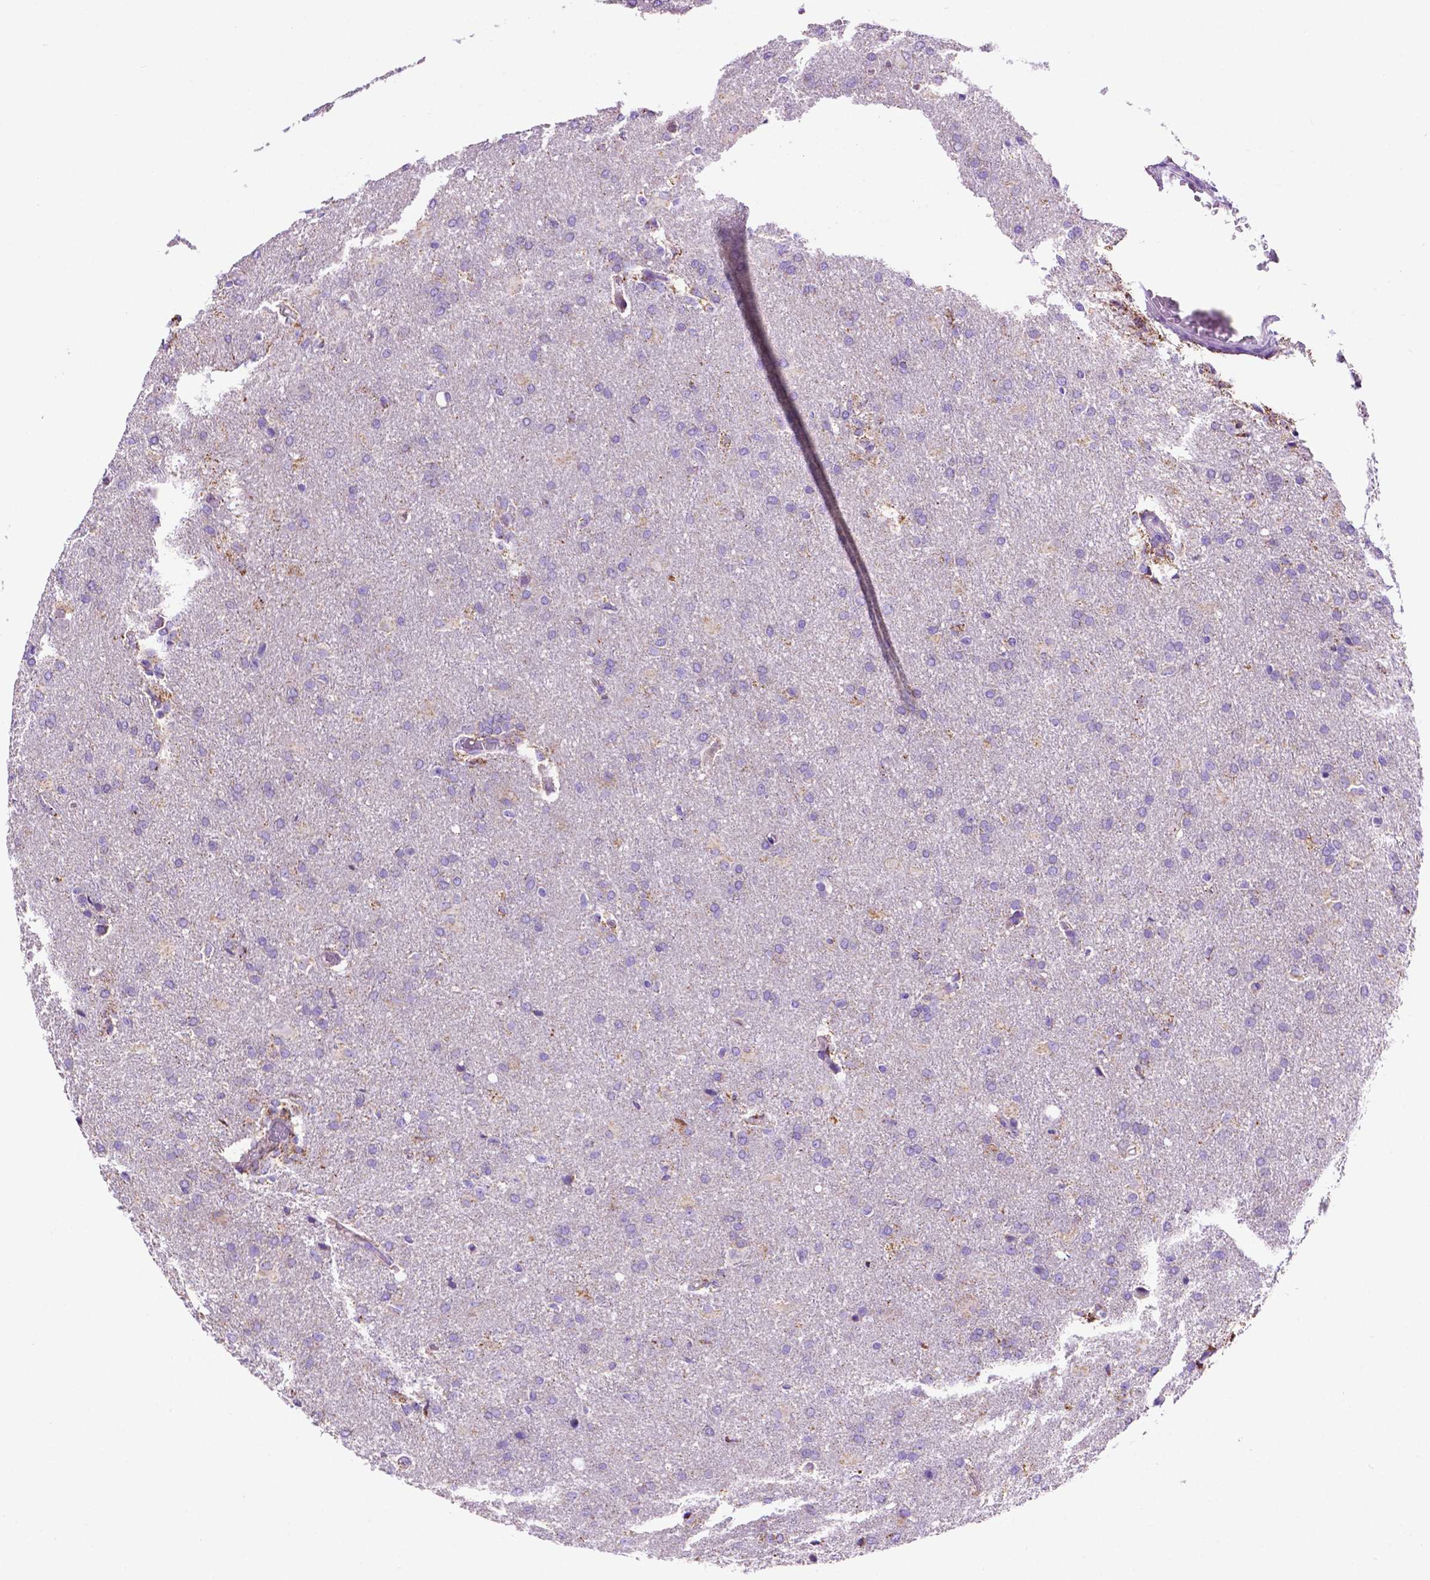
{"staining": {"intensity": "negative", "quantity": "none", "location": "none"}, "tissue": "glioma", "cell_type": "Tumor cells", "image_type": "cancer", "snomed": [{"axis": "morphology", "description": "Glioma, malignant, High grade"}, {"axis": "topography", "description": "Brain"}], "caption": "DAB immunohistochemical staining of glioma shows no significant positivity in tumor cells.", "gene": "GDPD5", "patient": {"sex": "male", "age": 68}}